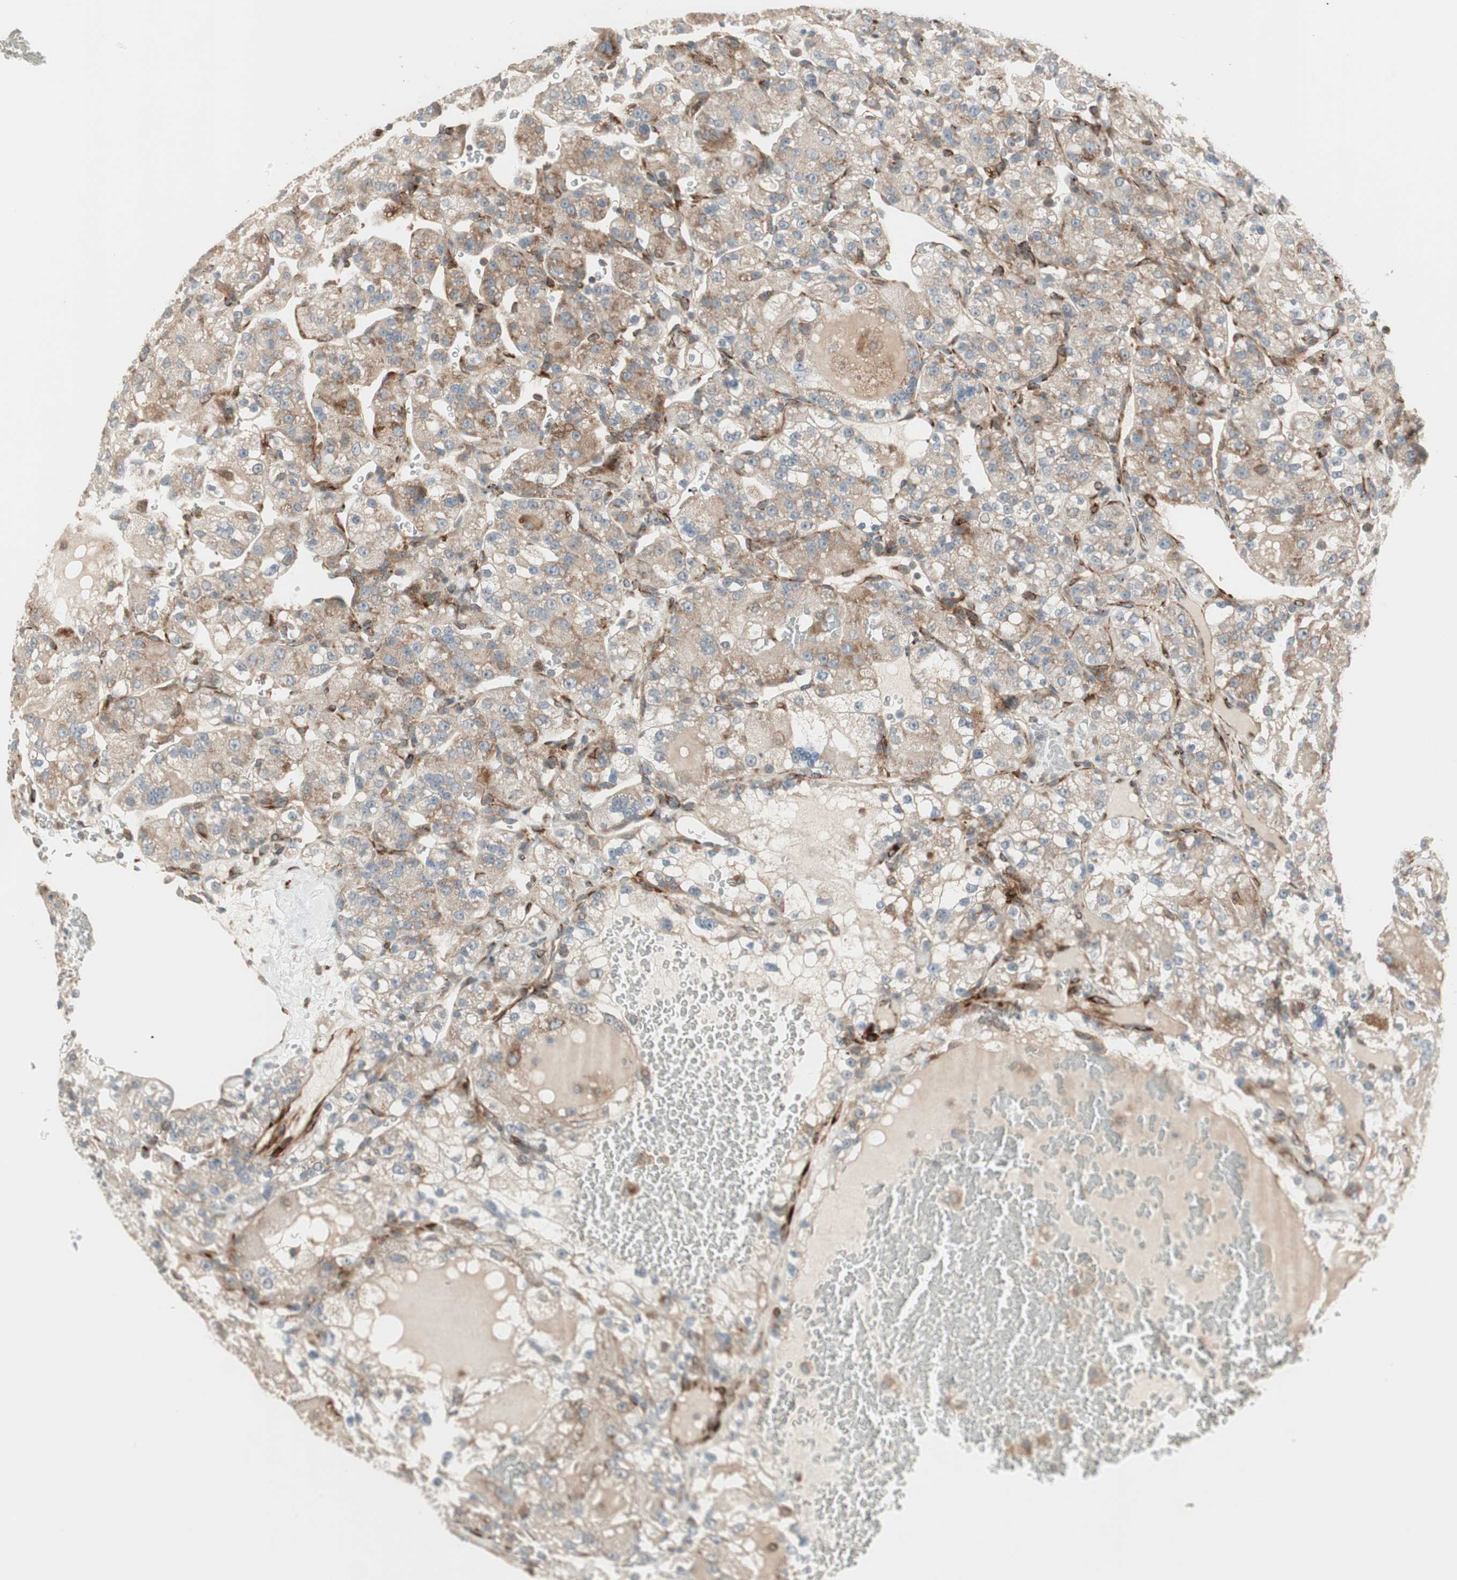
{"staining": {"intensity": "weak", "quantity": ">75%", "location": "cytoplasmic/membranous"}, "tissue": "renal cancer", "cell_type": "Tumor cells", "image_type": "cancer", "snomed": [{"axis": "morphology", "description": "Normal tissue, NOS"}, {"axis": "morphology", "description": "Adenocarcinoma, NOS"}, {"axis": "topography", "description": "Kidney"}], "caption": "This micrograph shows renal cancer (adenocarcinoma) stained with immunohistochemistry (IHC) to label a protein in brown. The cytoplasmic/membranous of tumor cells show weak positivity for the protein. Nuclei are counter-stained blue.", "gene": "PPP2R5E", "patient": {"sex": "male", "age": 61}}